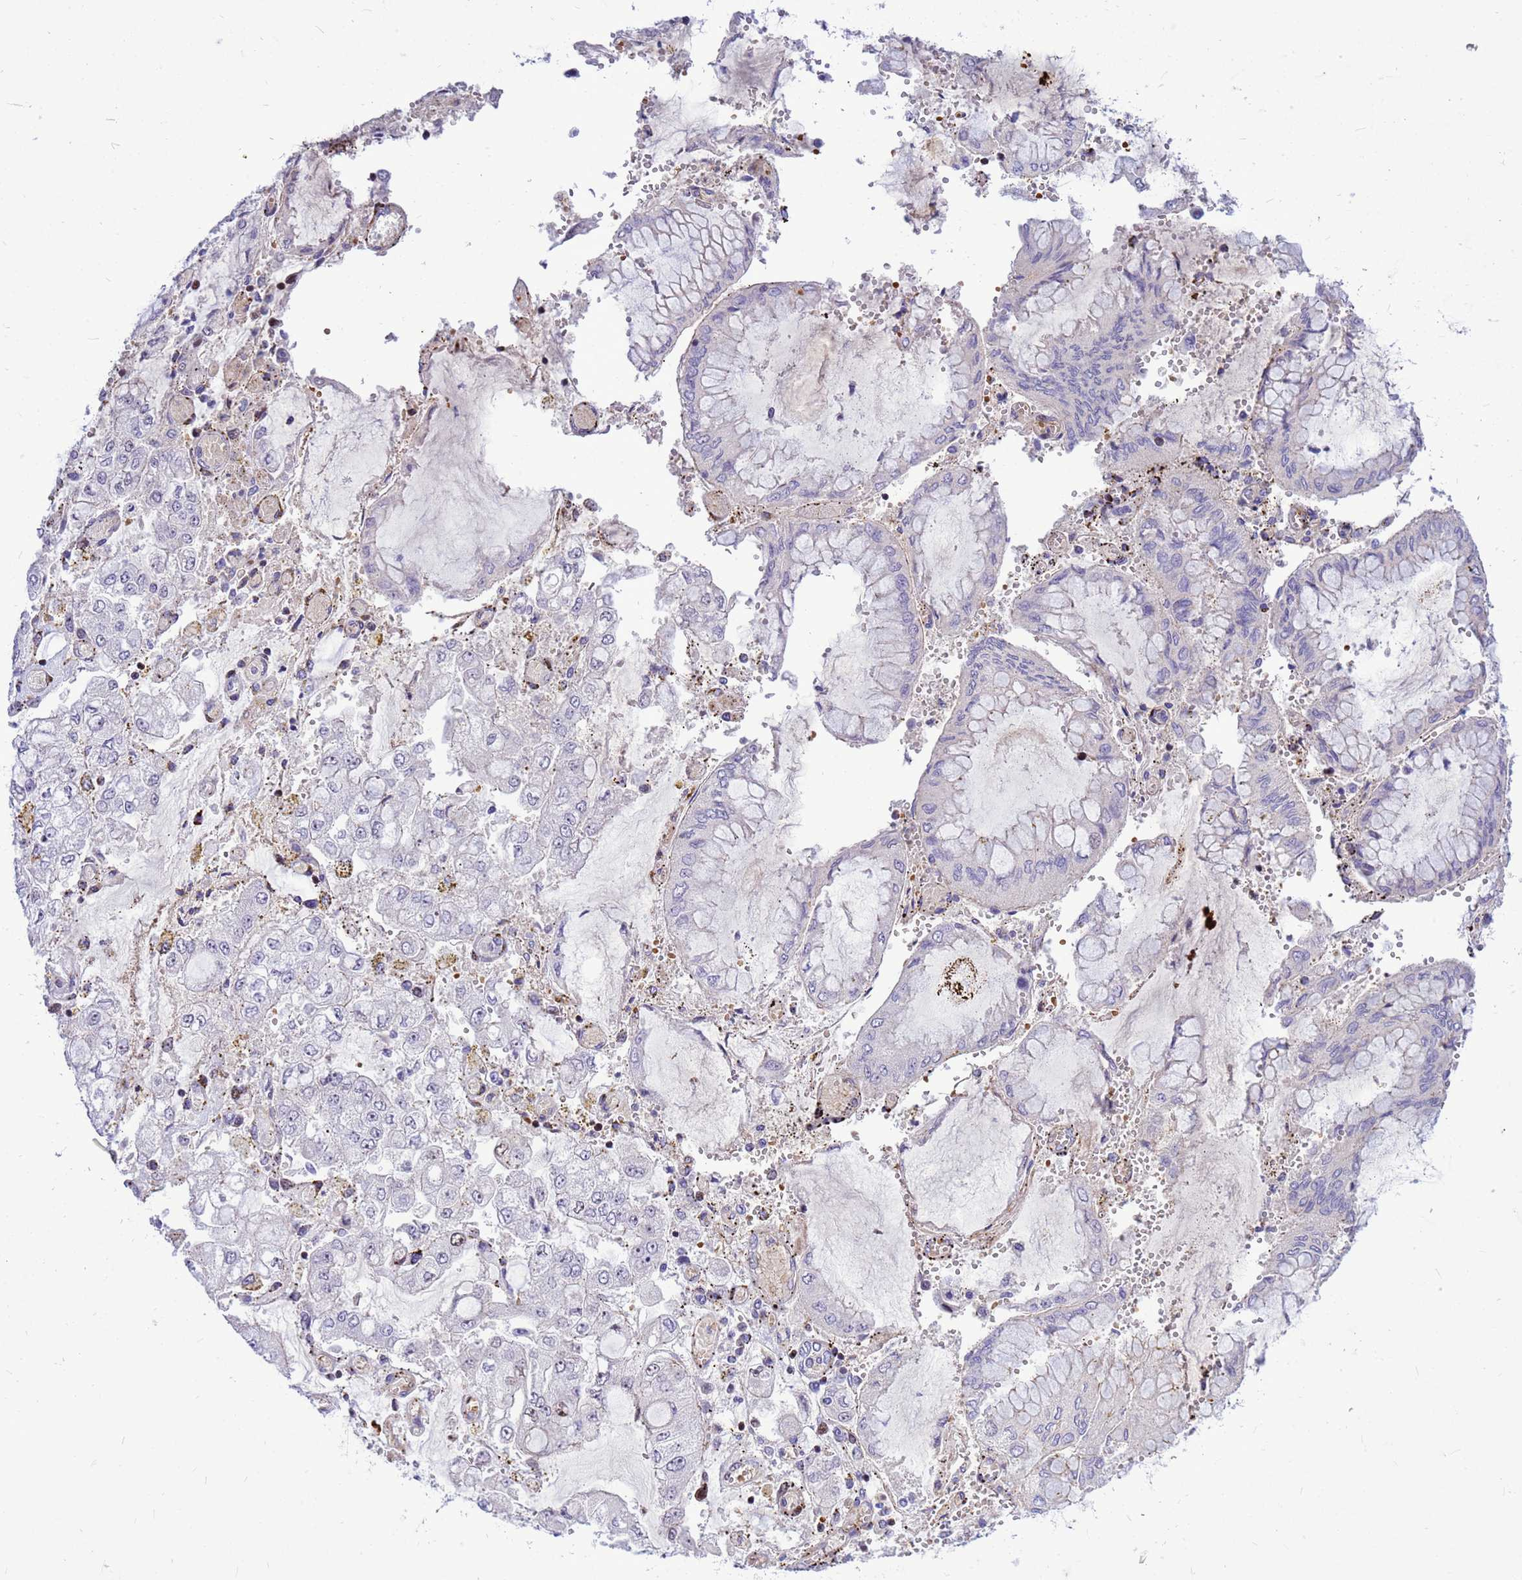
{"staining": {"intensity": "negative", "quantity": "none", "location": "none"}, "tissue": "stomach cancer", "cell_type": "Tumor cells", "image_type": "cancer", "snomed": [{"axis": "morphology", "description": "Adenocarcinoma, NOS"}, {"axis": "topography", "description": "Stomach"}], "caption": "High magnification brightfield microscopy of stomach adenocarcinoma stained with DAB (3,3'-diaminobenzidine) (brown) and counterstained with hematoxylin (blue): tumor cells show no significant staining.", "gene": "ADAMTS7", "patient": {"sex": "male", "age": 76}}